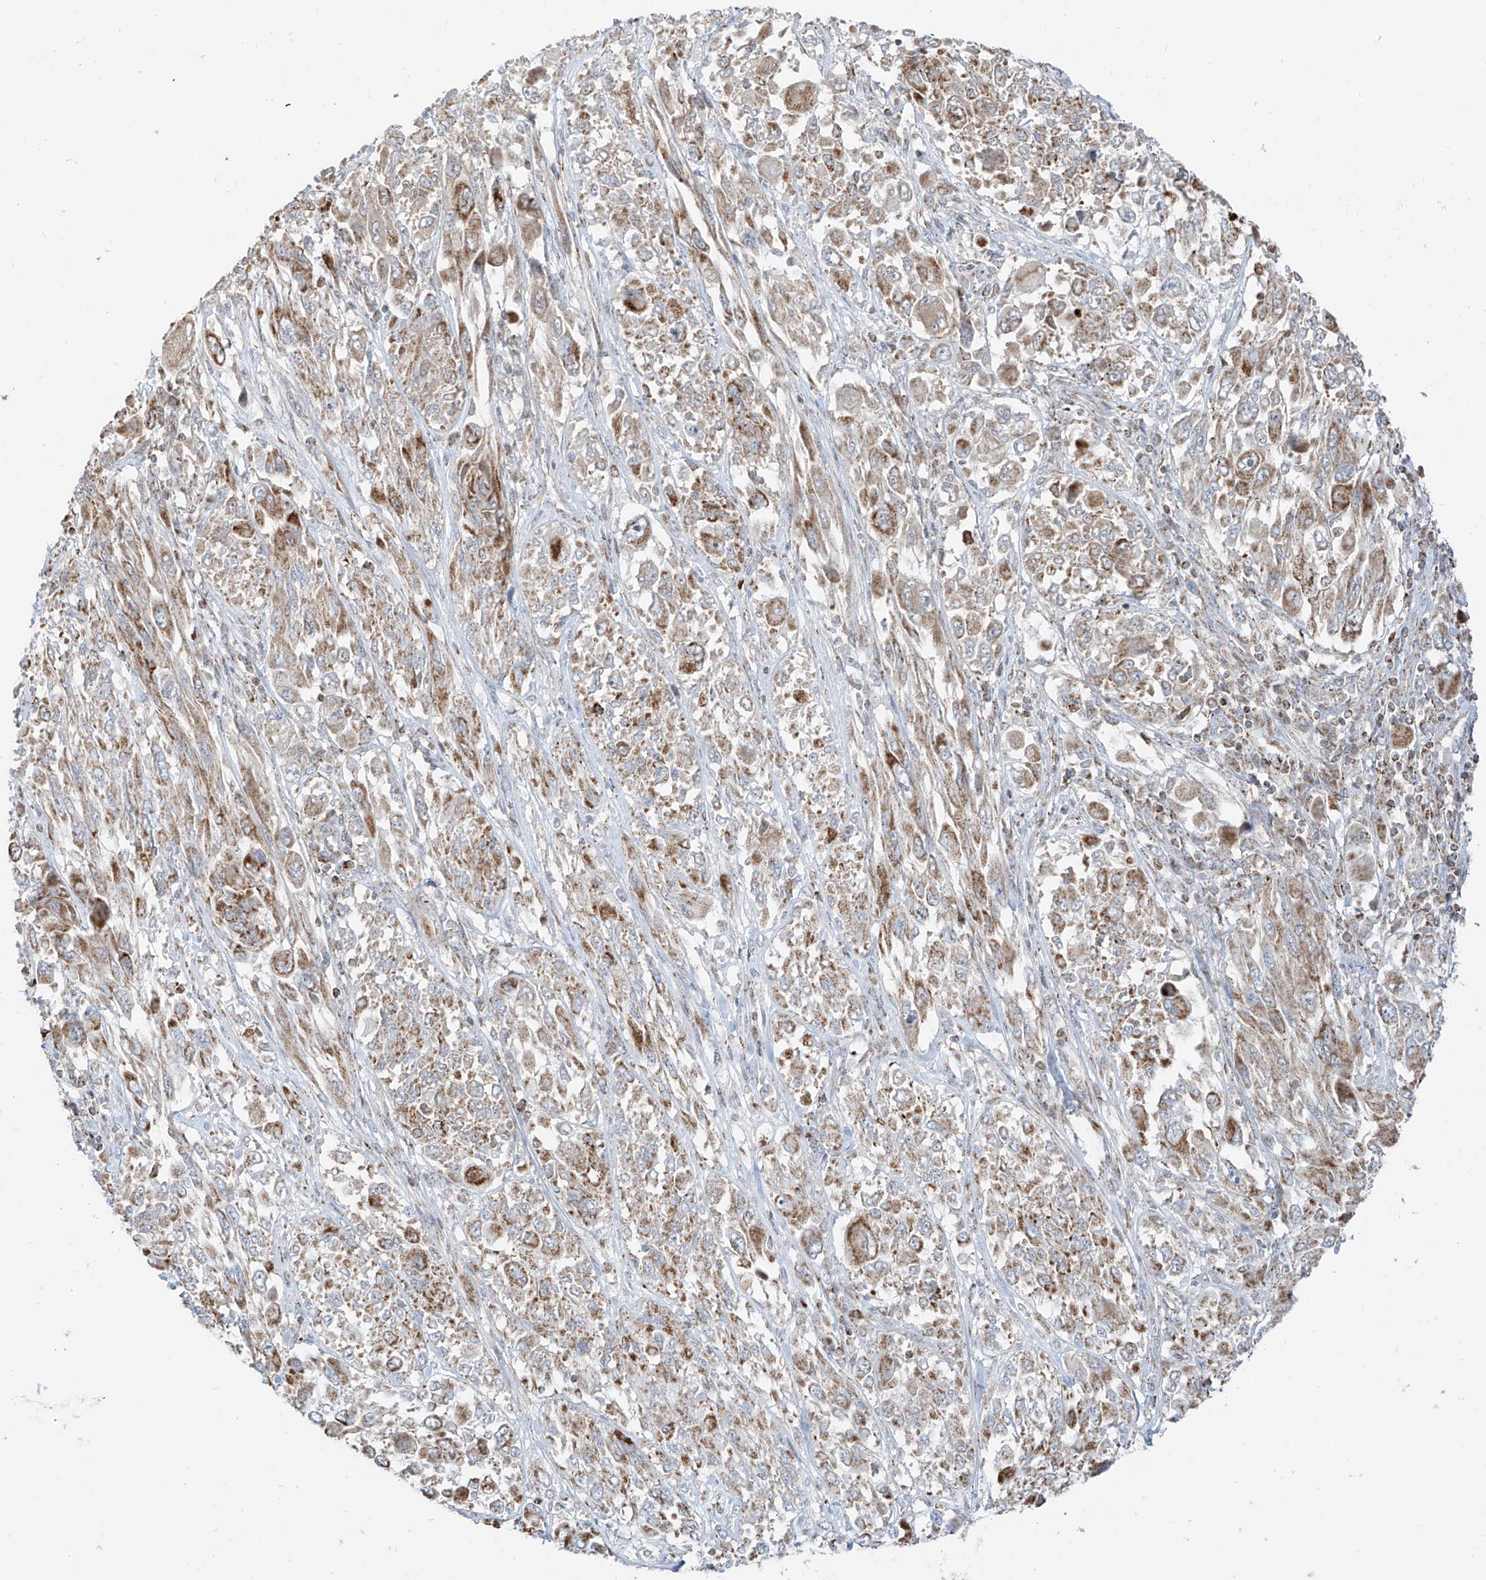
{"staining": {"intensity": "moderate", "quantity": ">75%", "location": "cytoplasmic/membranous"}, "tissue": "melanoma", "cell_type": "Tumor cells", "image_type": "cancer", "snomed": [{"axis": "morphology", "description": "Malignant melanoma, NOS"}, {"axis": "topography", "description": "Skin"}], "caption": "DAB (3,3'-diaminobenzidine) immunohistochemical staining of melanoma demonstrates moderate cytoplasmic/membranous protein staining in approximately >75% of tumor cells. (DAB (3,3'-diaminobenzidine) = brown stain, brightfield microscopy at high magnification).", "gene": "ETHE1", "patient": {"sex": "female", "age": 91}}